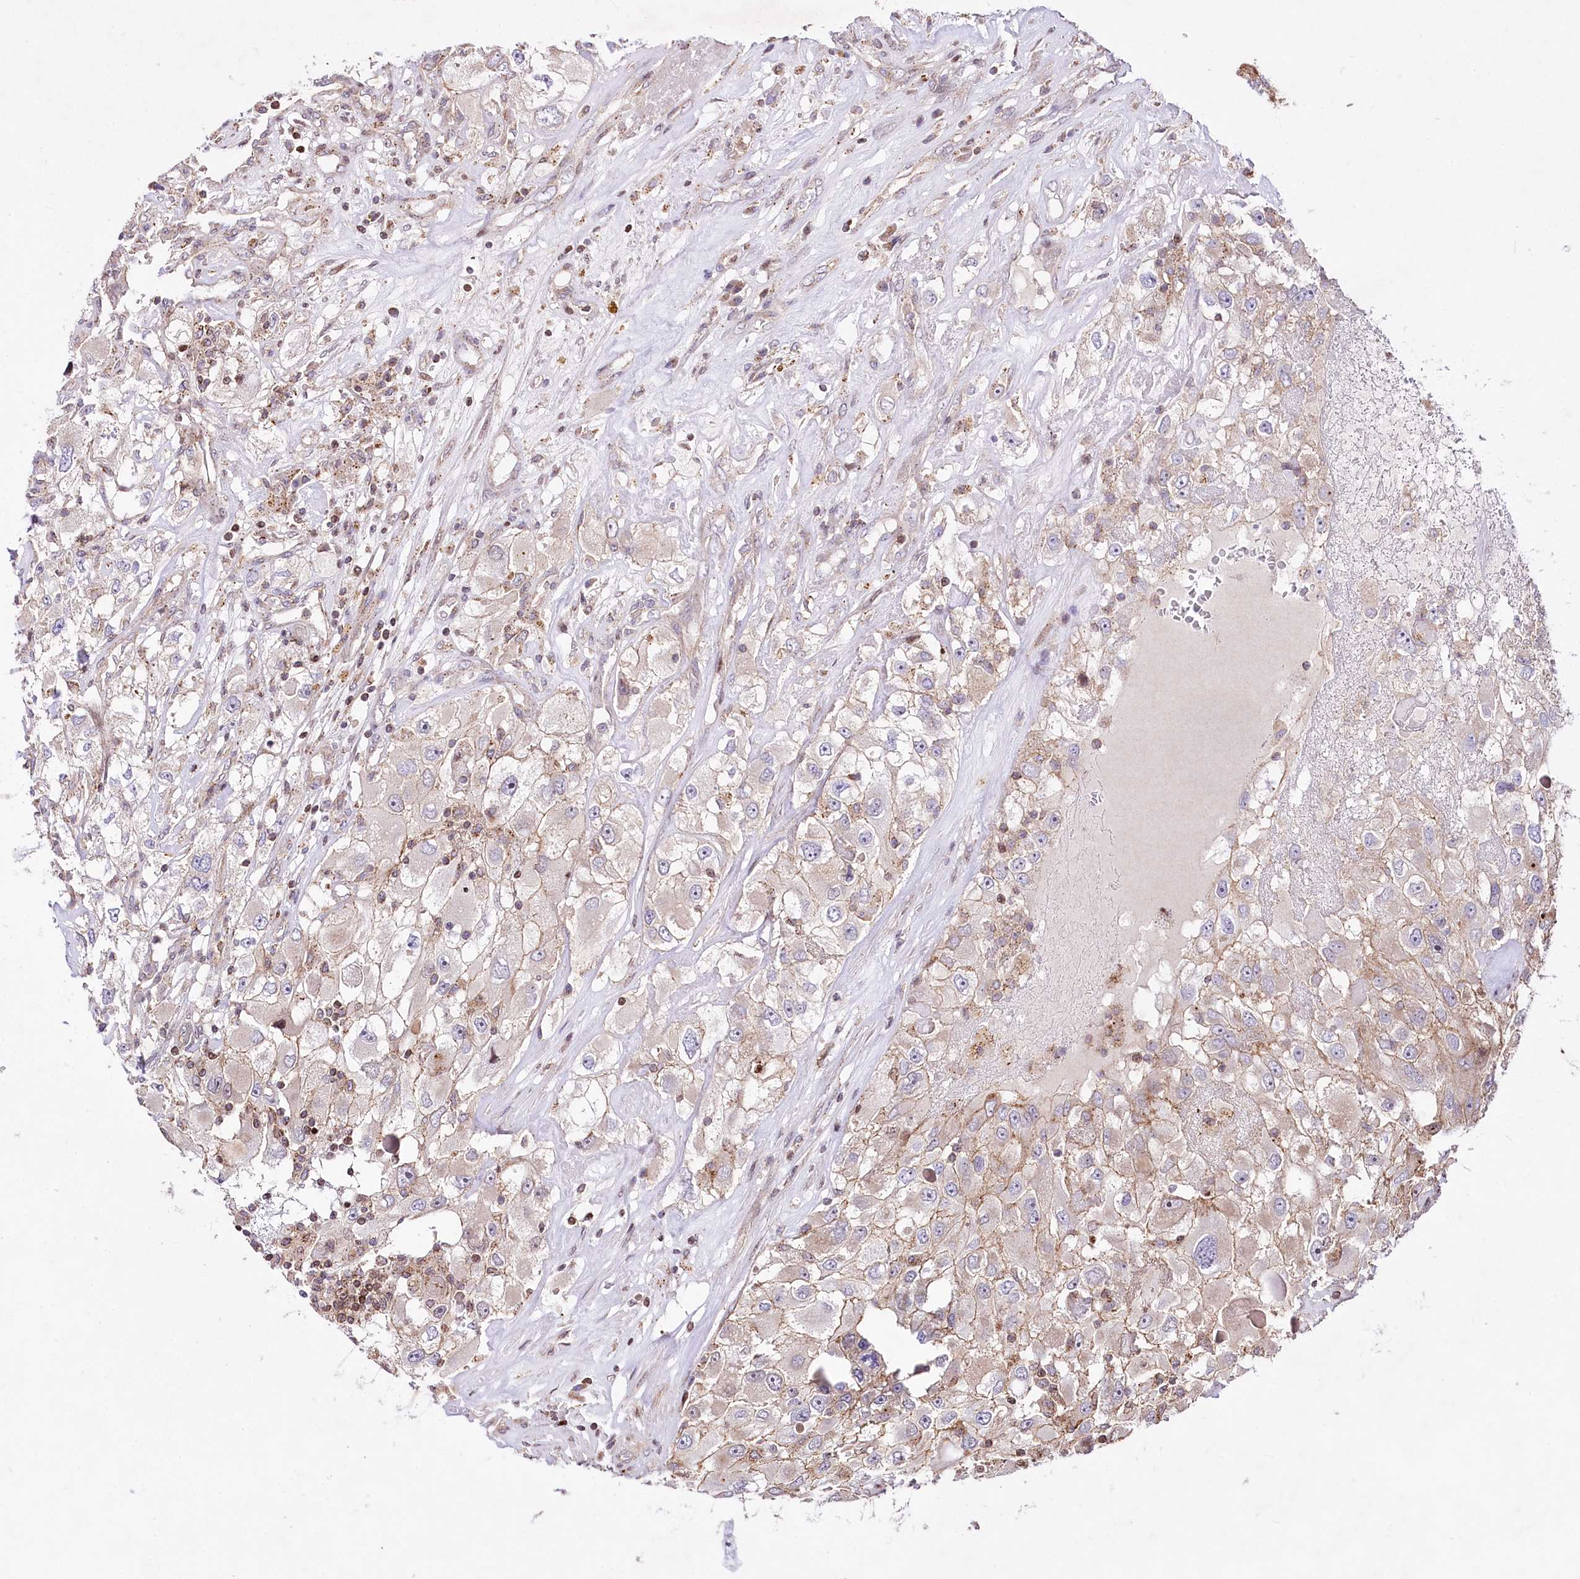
{"staining": {"intensity": "weak", "quantity": "<25%", "location": "cytoplasmic/membranous"}, "tissue": "renal cancer", "cell_type": "Tumor cells", "image_type": "cancer", "snomed": [{"axis": "morphology", "description": "Adenocarcinoma, NOS"}, {"axis": "topography", "description": "Kidney"}], "caption": "Protein analysis of adenocarcinoma (renal) exhibits no significant staining in tumor cells.", "gene": "ZFYVE27", "patient": {"sex": "female", "age": 52}}